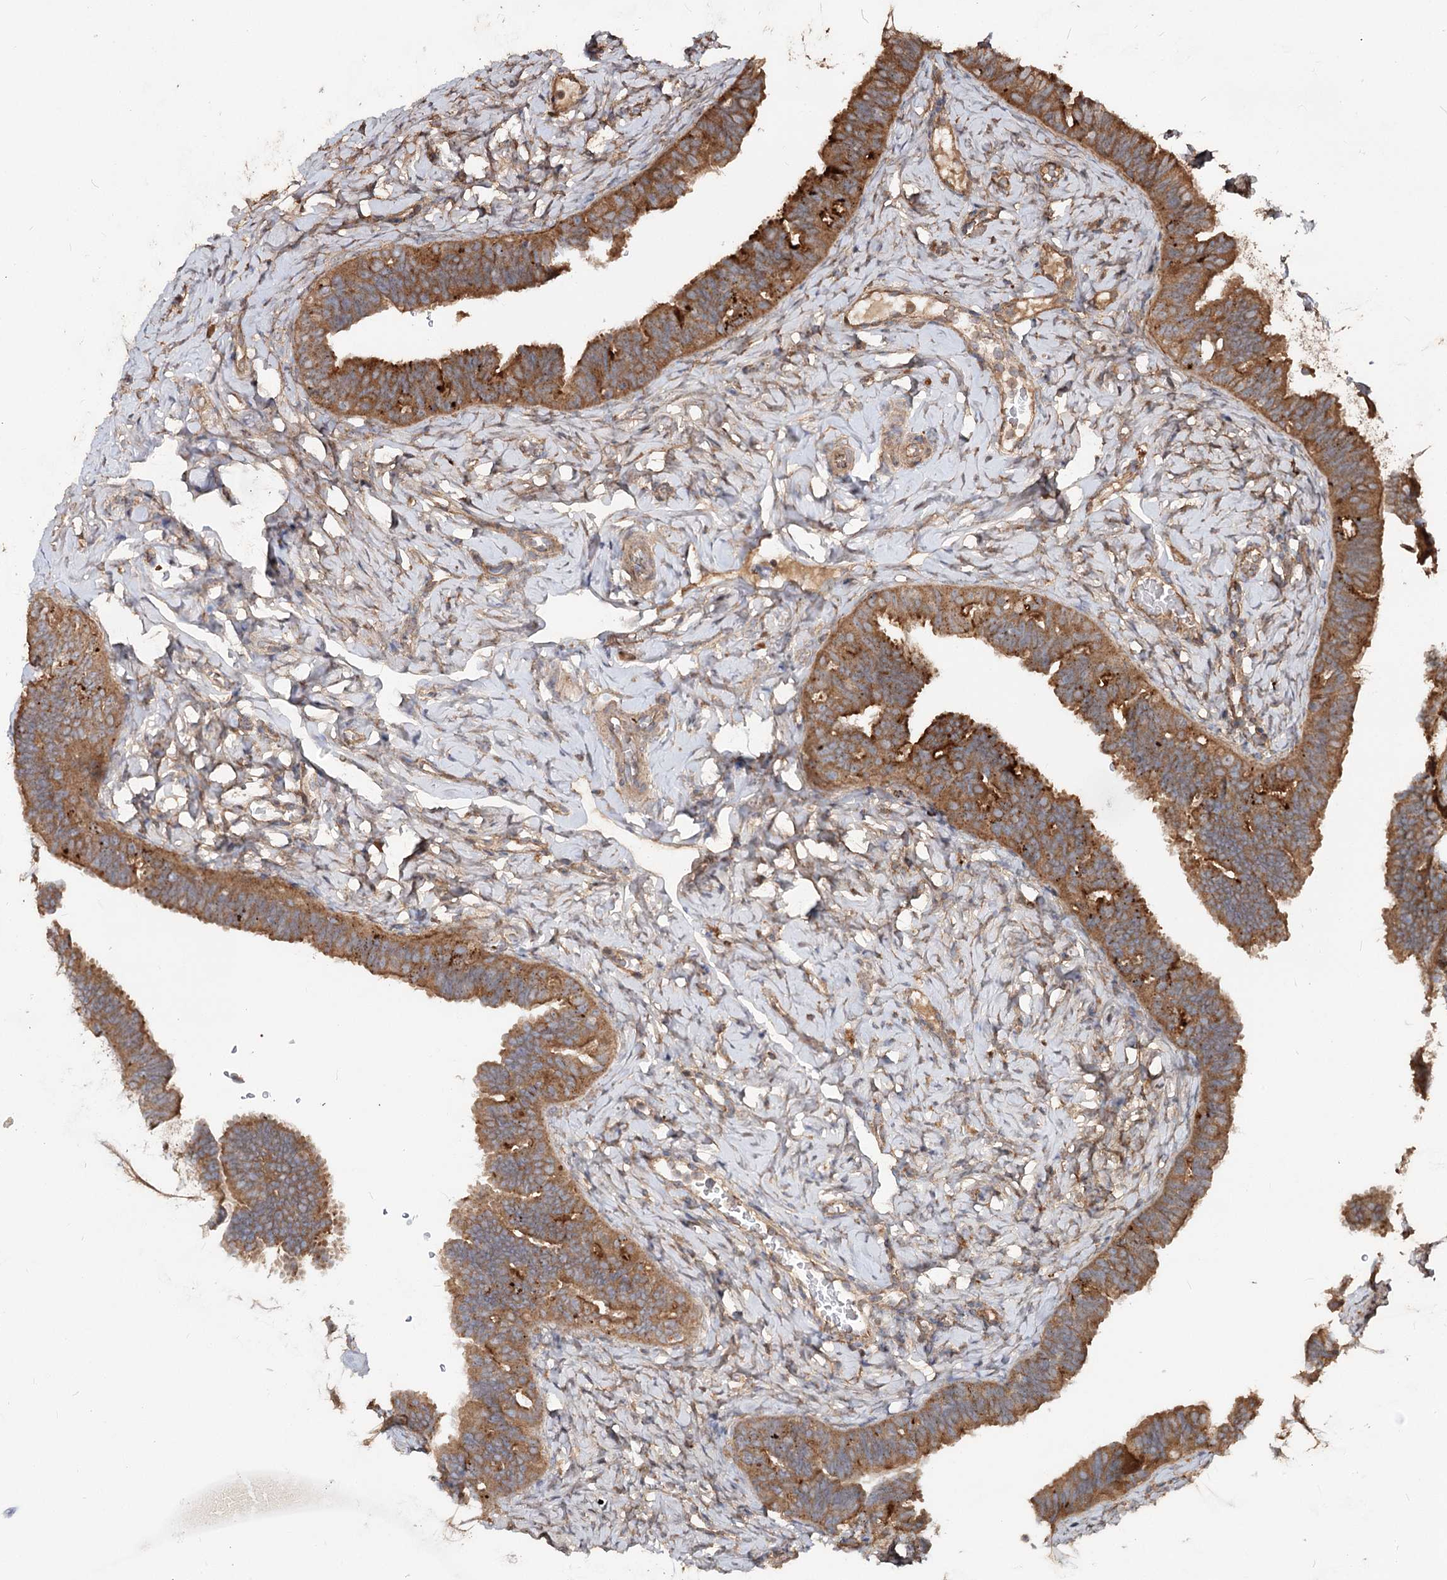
{"staining": {"intensity": "moderate", "quantity": ">75%", "location": "cytoplasmic/membranous"}, "tissue": "fallopian tube", "cell_type": "Glandular cells", "image_type": "normal", "snomed": [{"axis": "morphology", "description": "Normal tissue, NOS"}, {"axis": "topography", "description": "Fallopian tube"}], "caption": "Immunohistochemical staining of normal fallopian tube demonstrates moderate cytoplasmic/membranous protein expression in approximately >75% of glandular cells.", "gene": "SPART", "patient": {"sex": "female", "age": 65}}